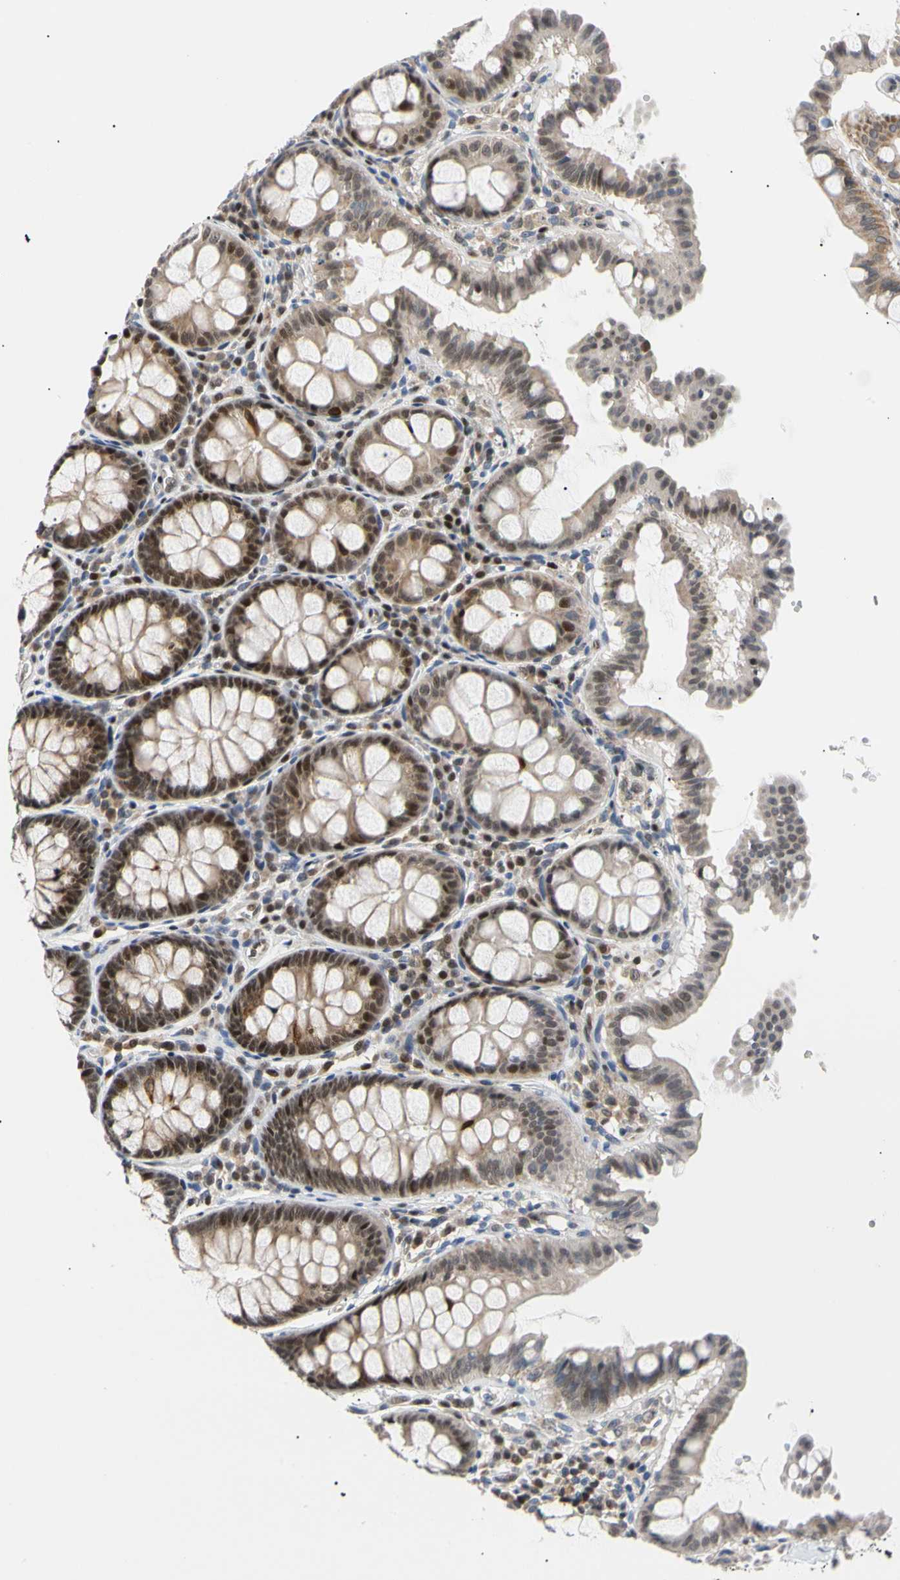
{"staining": {"intensity": "weak", "quantity": ">75%", "location": "nuclear"}, "tissue": "colon", "cell_type": "Endothelial cells", "image_type": "normal", "snomed": [{"axis": "morphology", "description": "Normal tissue, NOS"}, {"axis": "topography", "description": "Colon"}], "caption": "Colon stained with immunohistochemistry exhibits weak nuclear positivity in about >75% of endothelial cells.", "gene": "E2F1", "patient": {"sex": "female", "age": 61}}